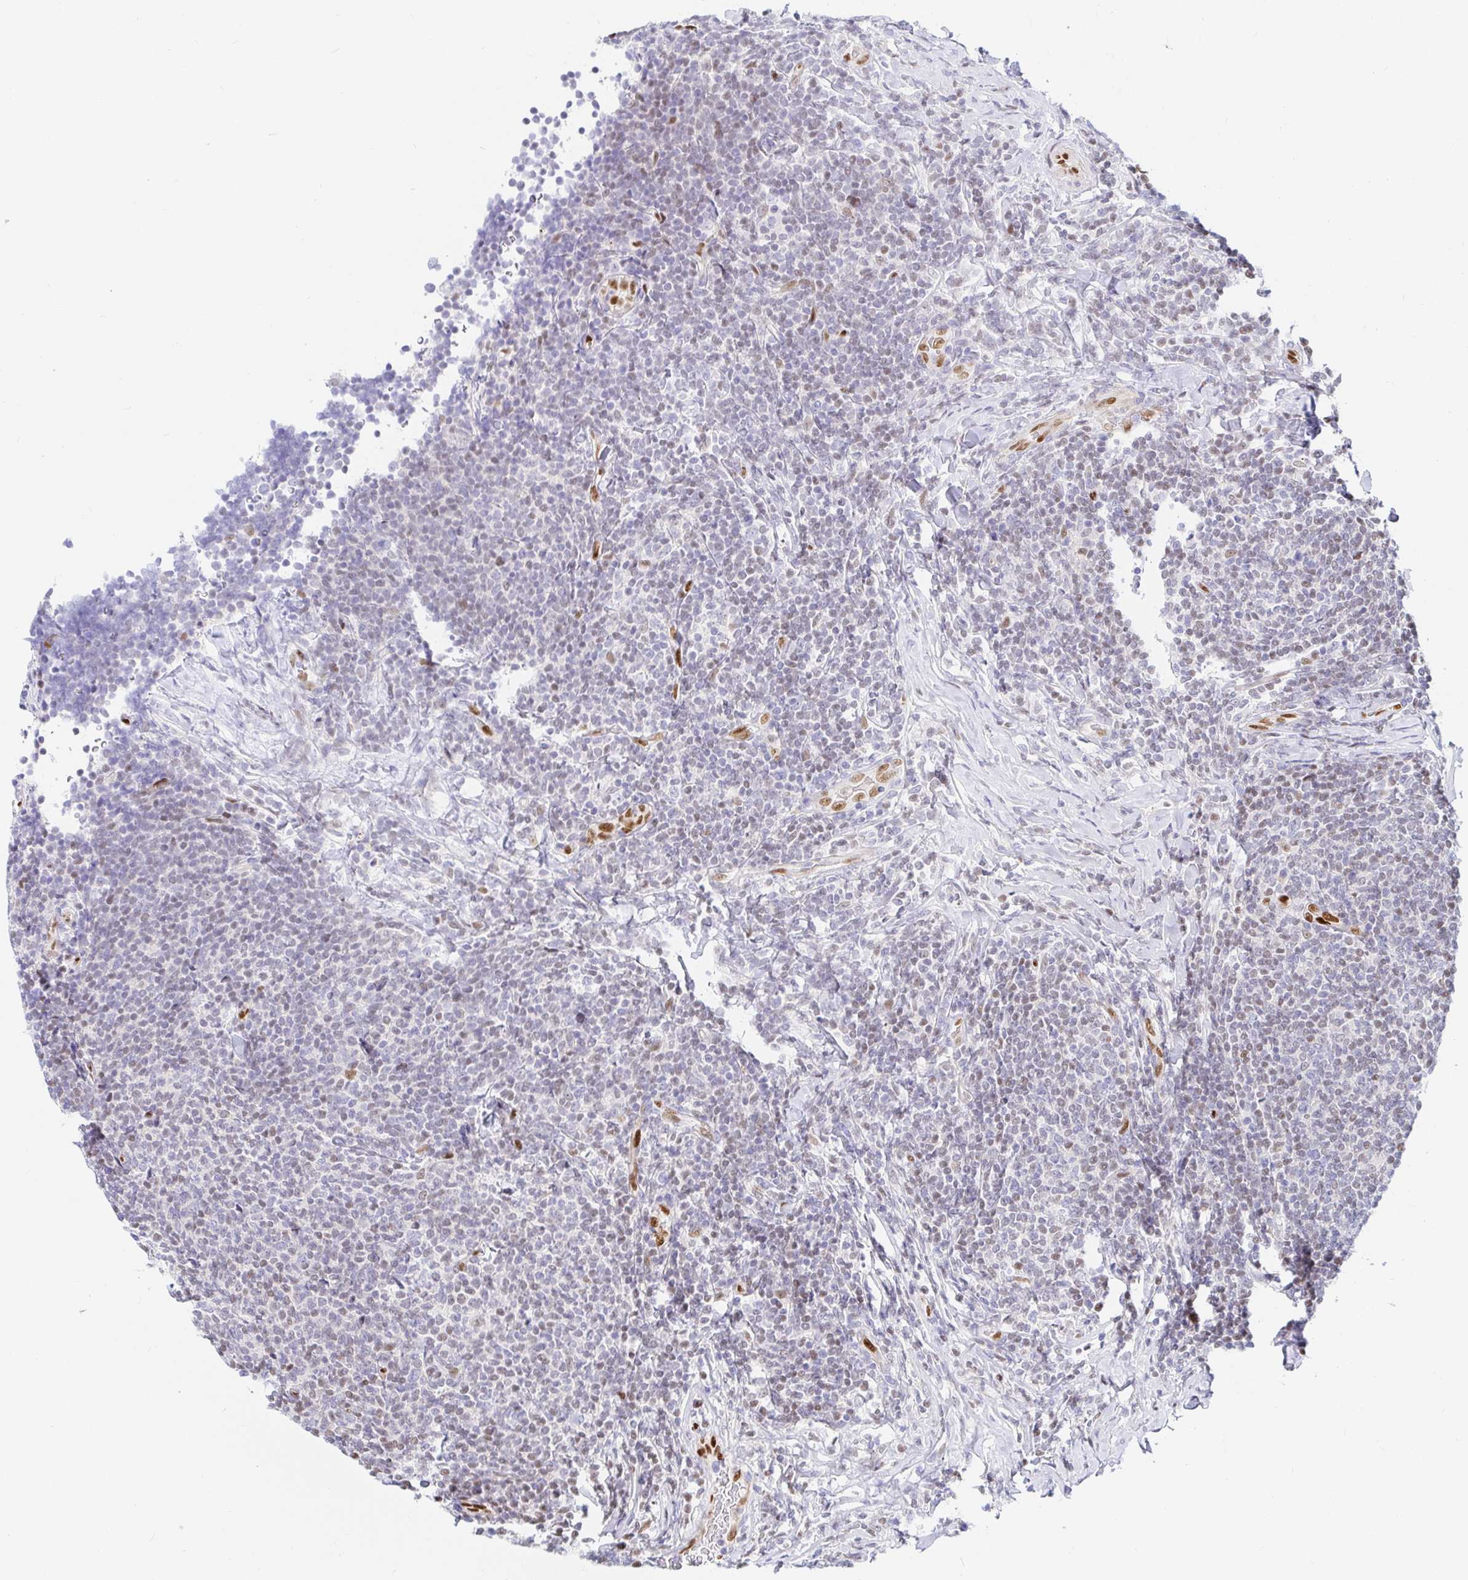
{"staining": {"intensity": "weak", "quantity": "<25%", "location": "nuclear"}, "tissue": "lymphoma", "cell_type": "Tumor cells", "image_type": "cancer", "snomed": [{"axis": "morphology", "description": "Malignant lymphoma, non-Hodgkin's type, Low grade"}, {"axis": "topography", "description": "Lymph node"}], "caption": "Immunohistochemical staining of malignant lymphoma, non-Hodgkin's type (low-grade) demonstrates no significant staining in tumor cells.", "gene": "HINFP", "patient": {"sex": "male", "age": 52}}